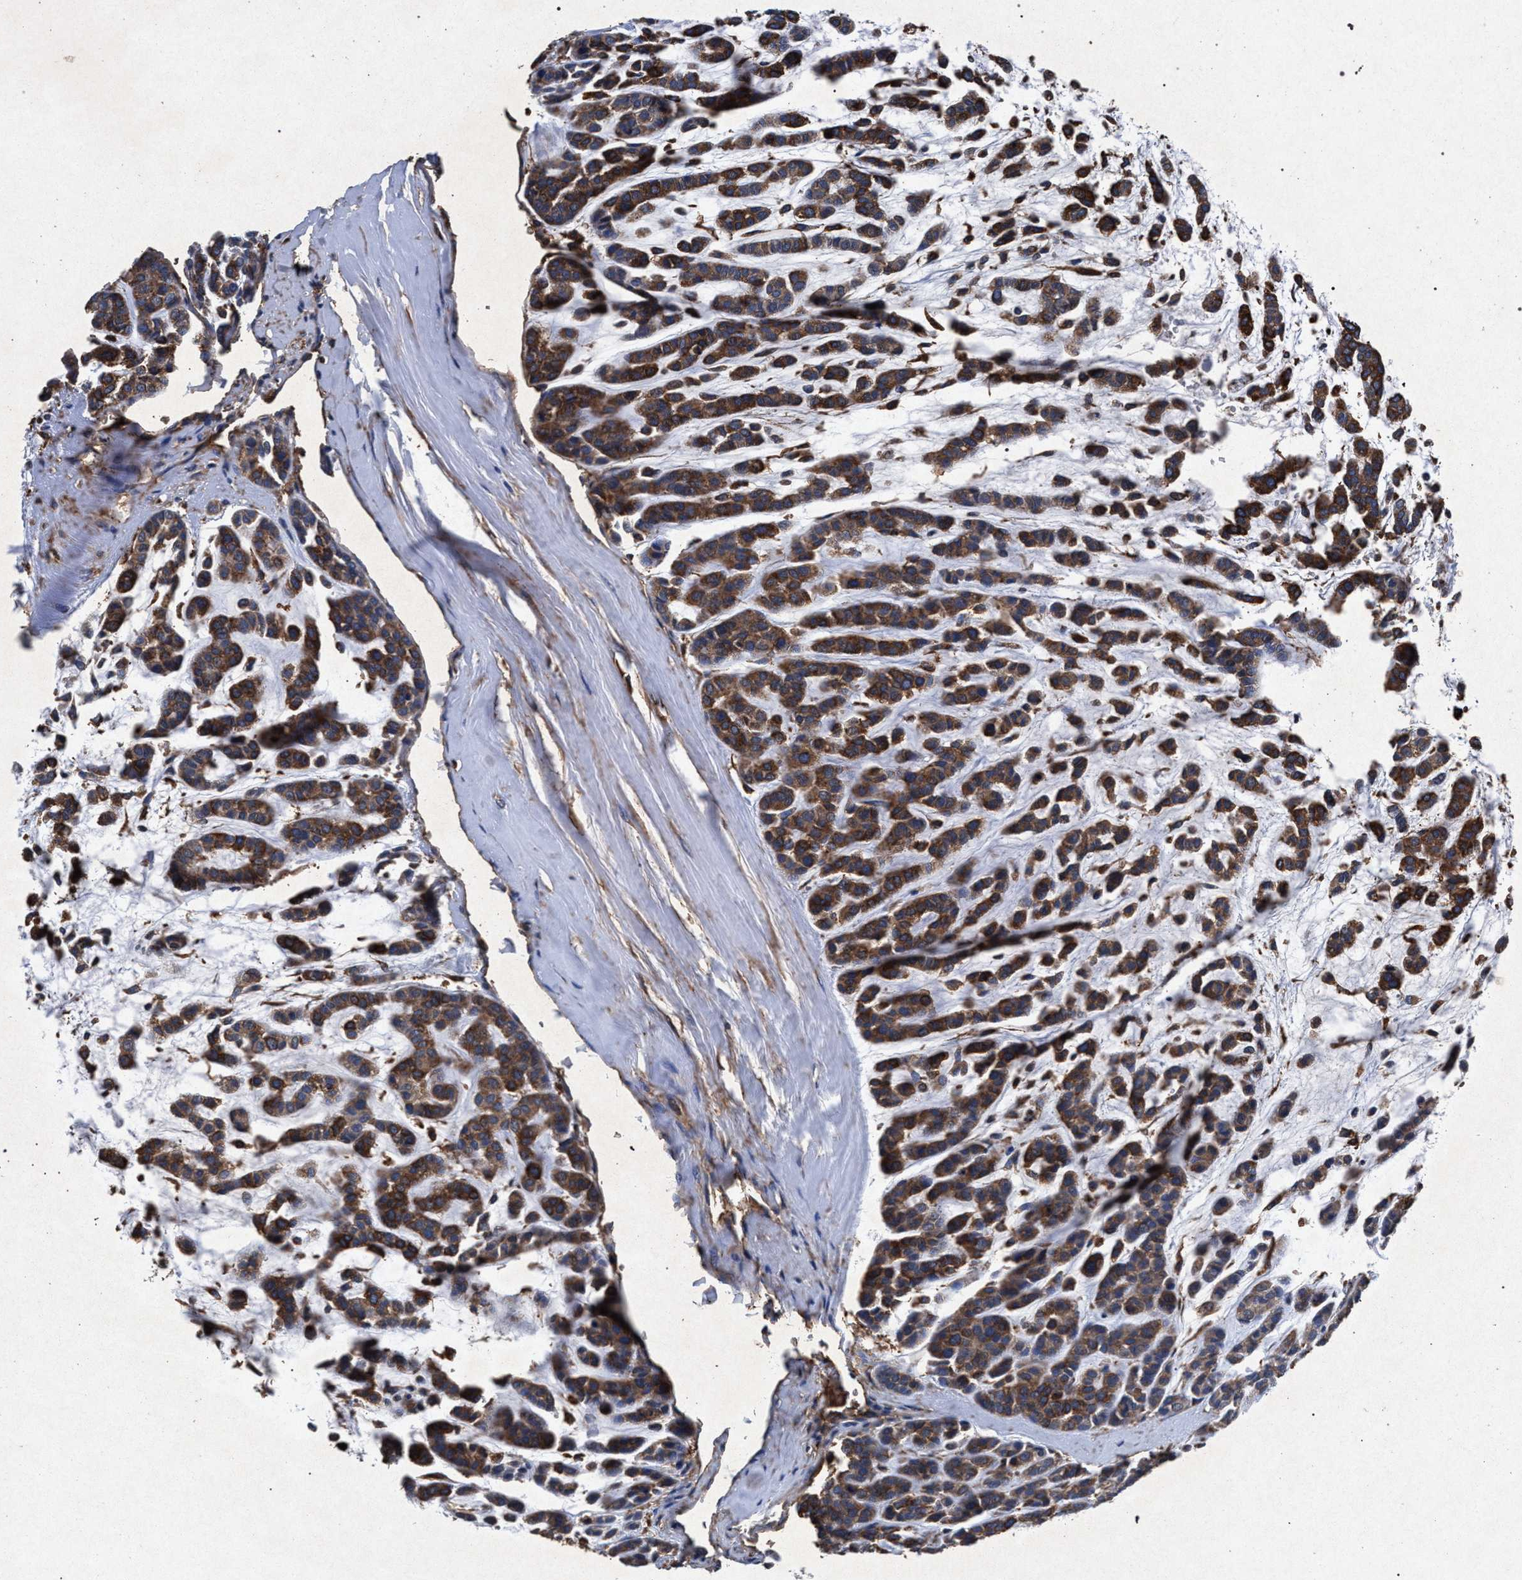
{"staining": {"intensity": "moderate", "quantity": ">75%", "location": "cytoplasmic/membranous"}, "tissue": "head and neck cancer", "cell_type": "Tumor cells", "image_type": "cancer", "snomed": [{"axis": "morphology", "description": "Adenocarcinoma, NOS"}, {"axis": "morphology", "description": "Adenoma, NOS"}, {"axis": "topography", "description": "Head-Neck"}], "caption": "Immunohistochemistry (IHC) (DAB (3,3'-diaminobenzidine)) staining of head and neck adenocarcinoma reveals moderate cytoplasmic/membranous protein expression in about >75% of tumor cells.", "gene": "MARCKS", "patient": {"sex": "female", "age": 55}}